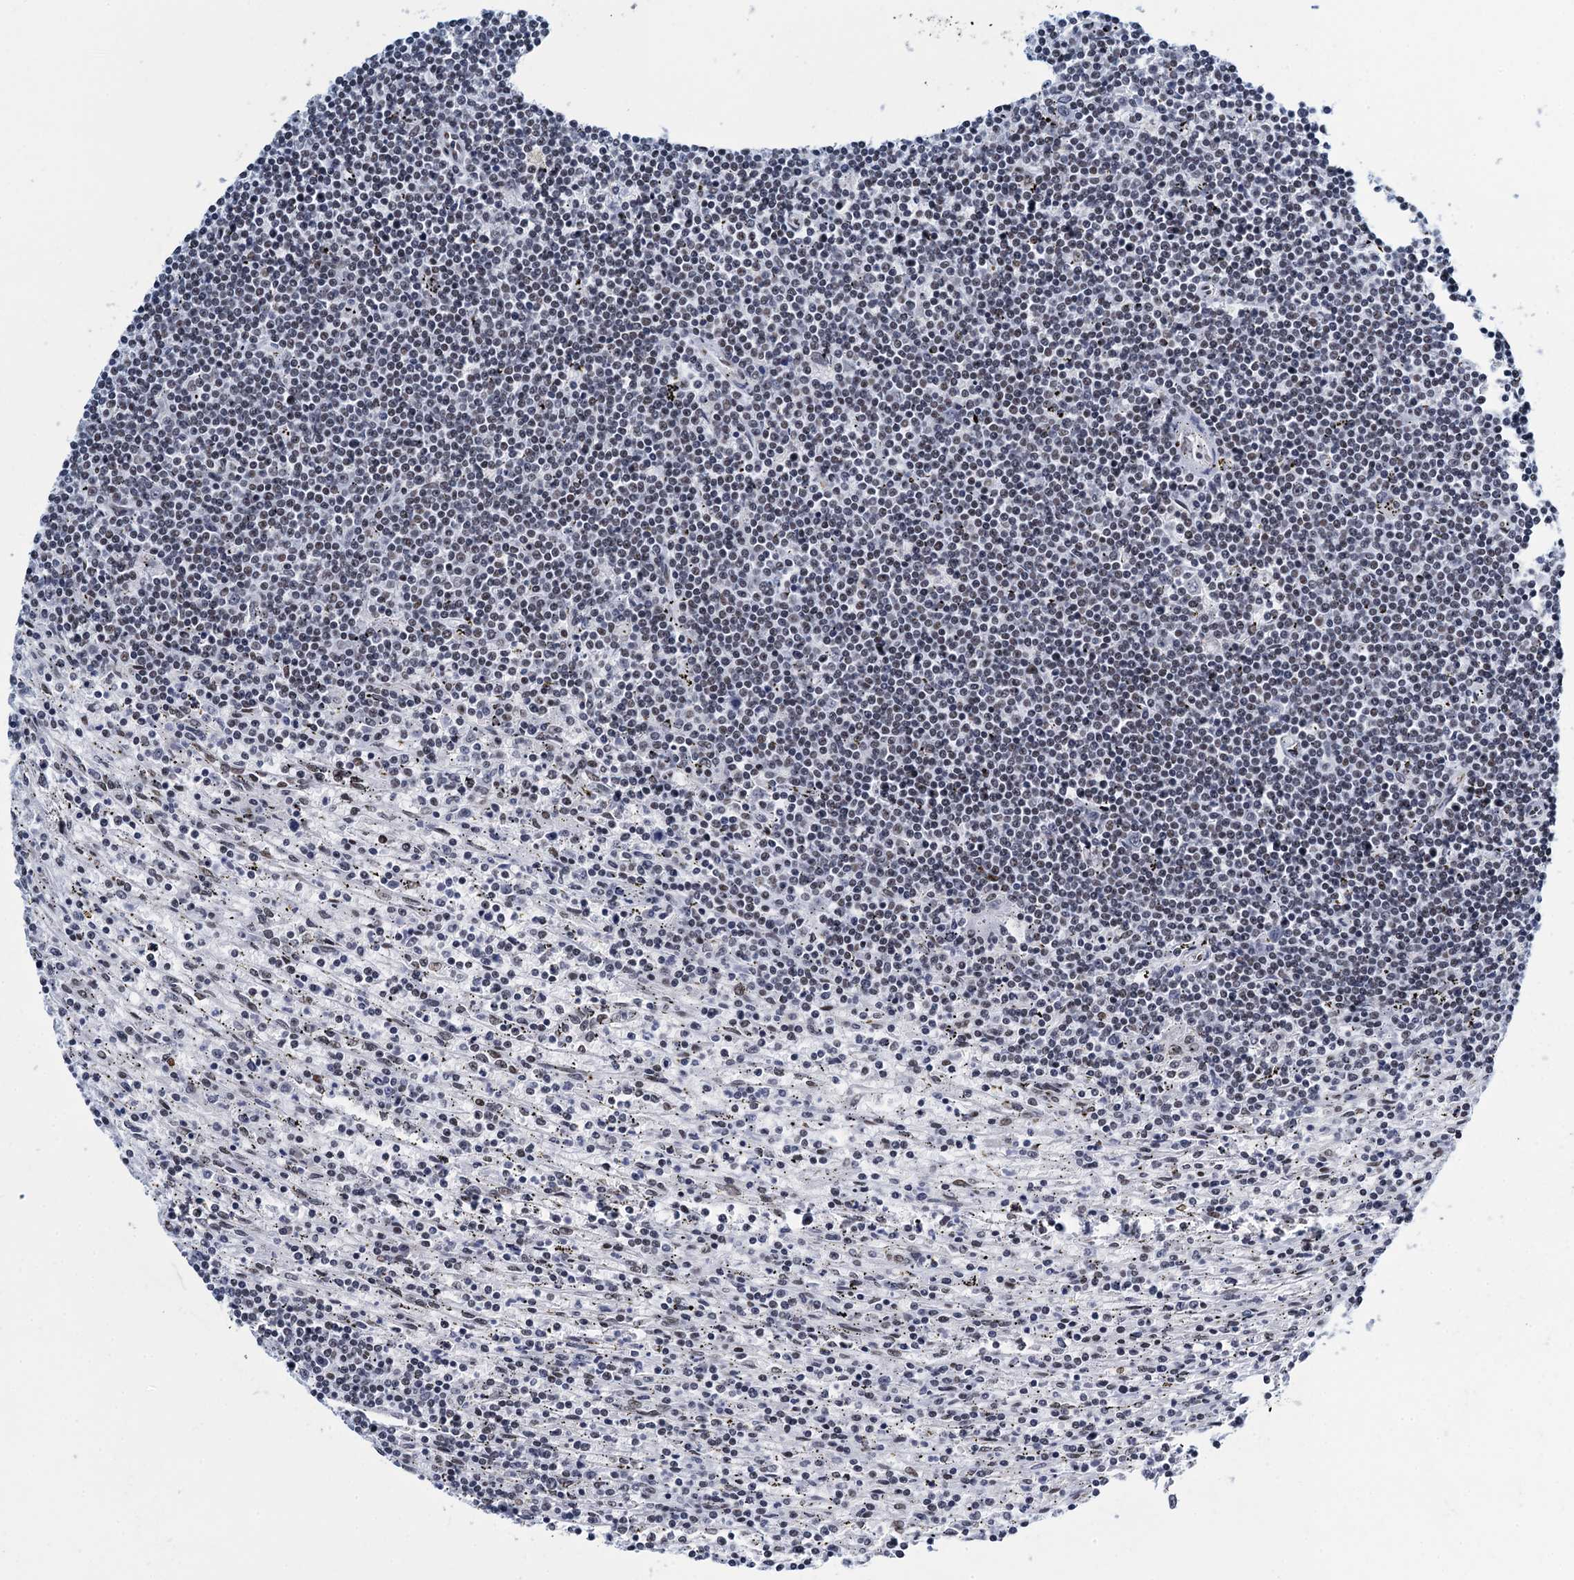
{"staining": {"intensity": "negative", "quantity": "none", "location": "none"}, "tissue": "lymphoma", "cell_type": "Tumor cells", "image_type": "cancer", "snomed": [{"axis": "morphology", "description": "Malignant lymphoma, non-Hodgkin's type, Low grade"}, {"axis": "topography", "description": "Spleen"}], "caption": "Tumor cells show no significant protein expression in low-grade malignant lymphoma, non-Hodgkin's type. (DAB (3,3'-diaminobenzidine) IHC with hematoxylin counter stain).", "gene": "HNRNPUL2", "patient": {"sex": "male", "age": 76}}